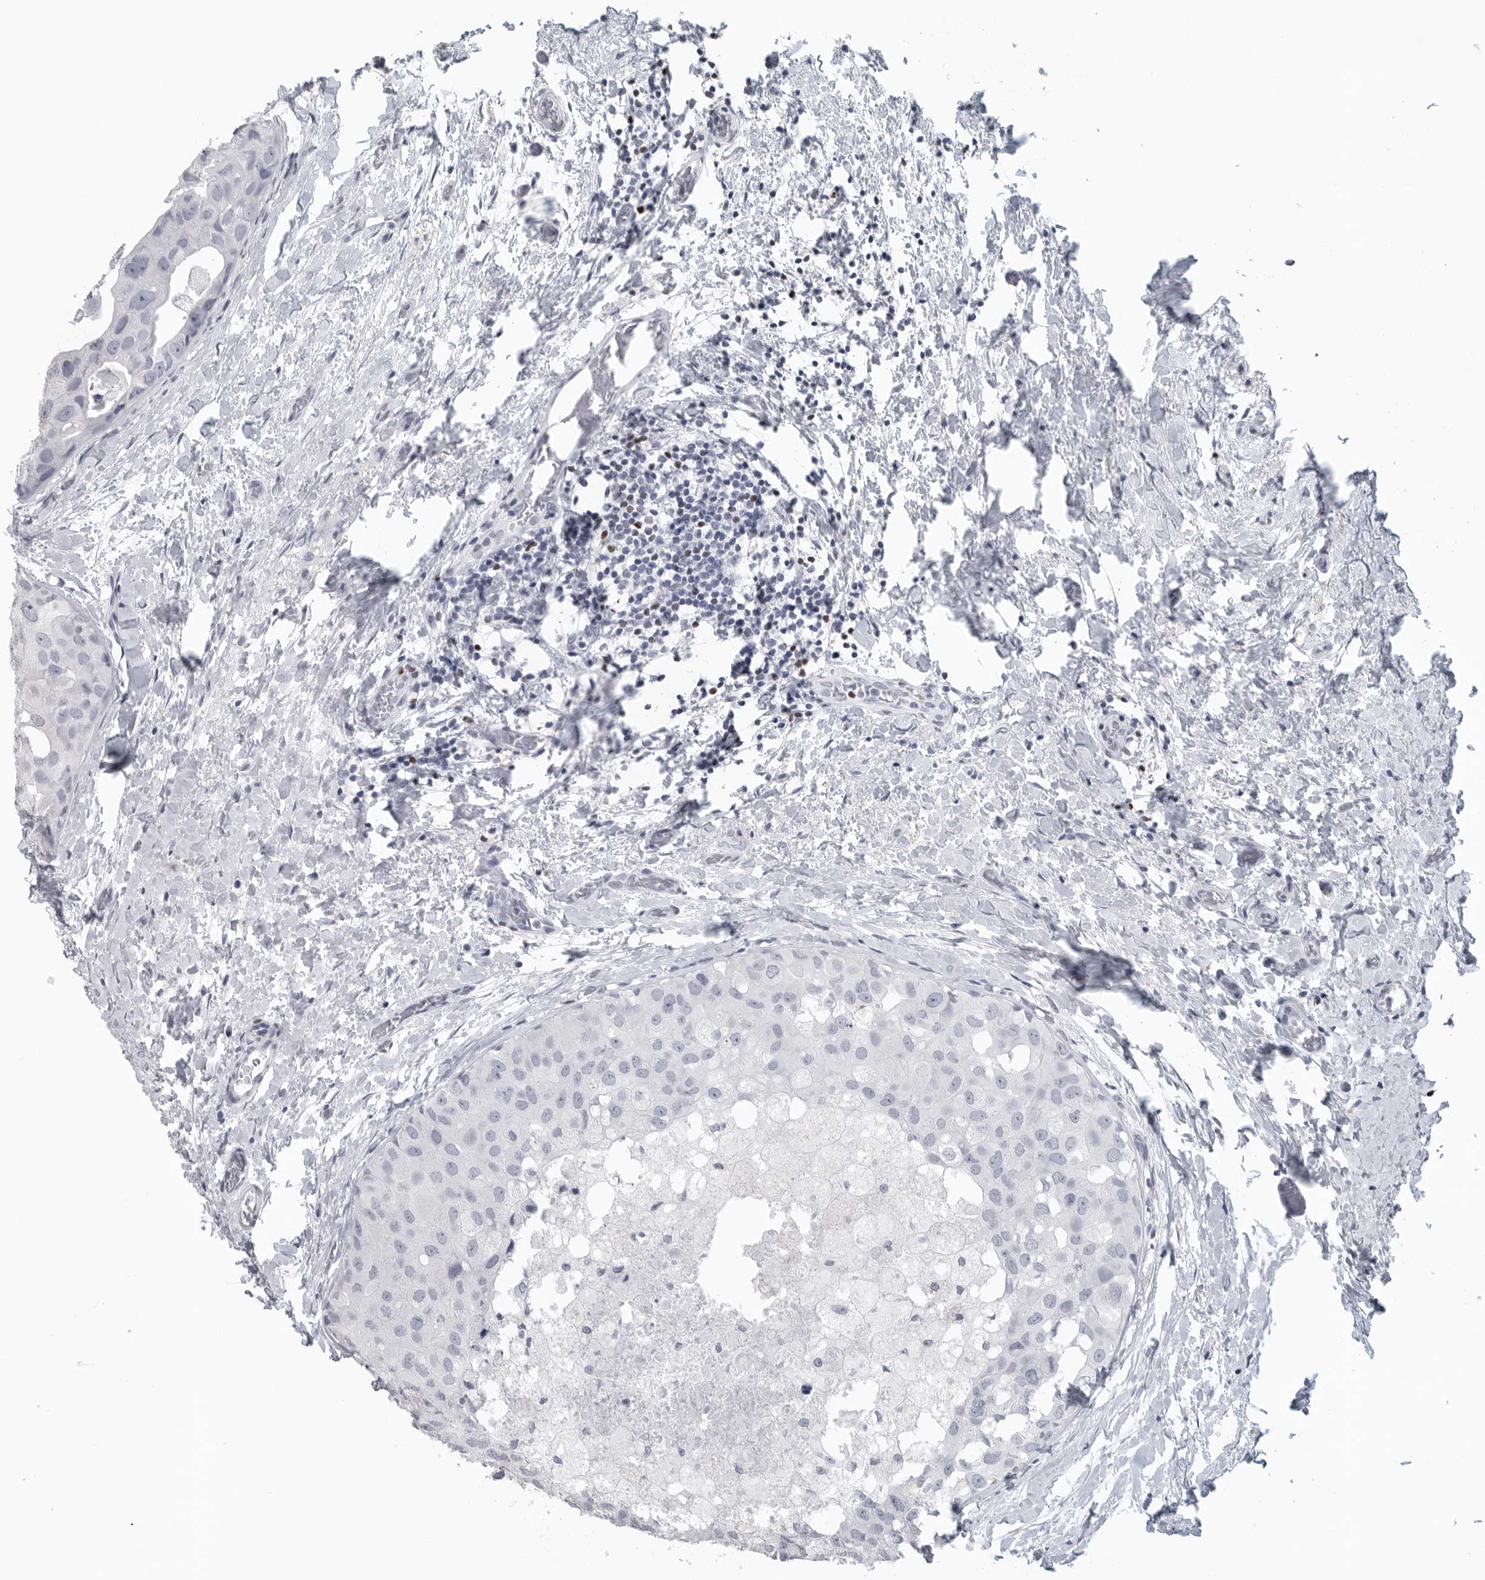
{"staining": {"intensity": "negative", "quantity": "none", "location": "none"}, "tissue": "breast cancer", "cell_type": "Tumor cells", "image_type": "cancer", "snomed": [{"axis": "morphology", "description": "Duct carcinoma"}, {"axis": "topography", "description": "Breast"}], "caption": "Human breast cancer (invasive ductal carcinoma) stained for a protein using IHC displays no positivity in tumor cells.", "gene": "SATB2", "patient": {"sex": "female", "age": 62}}